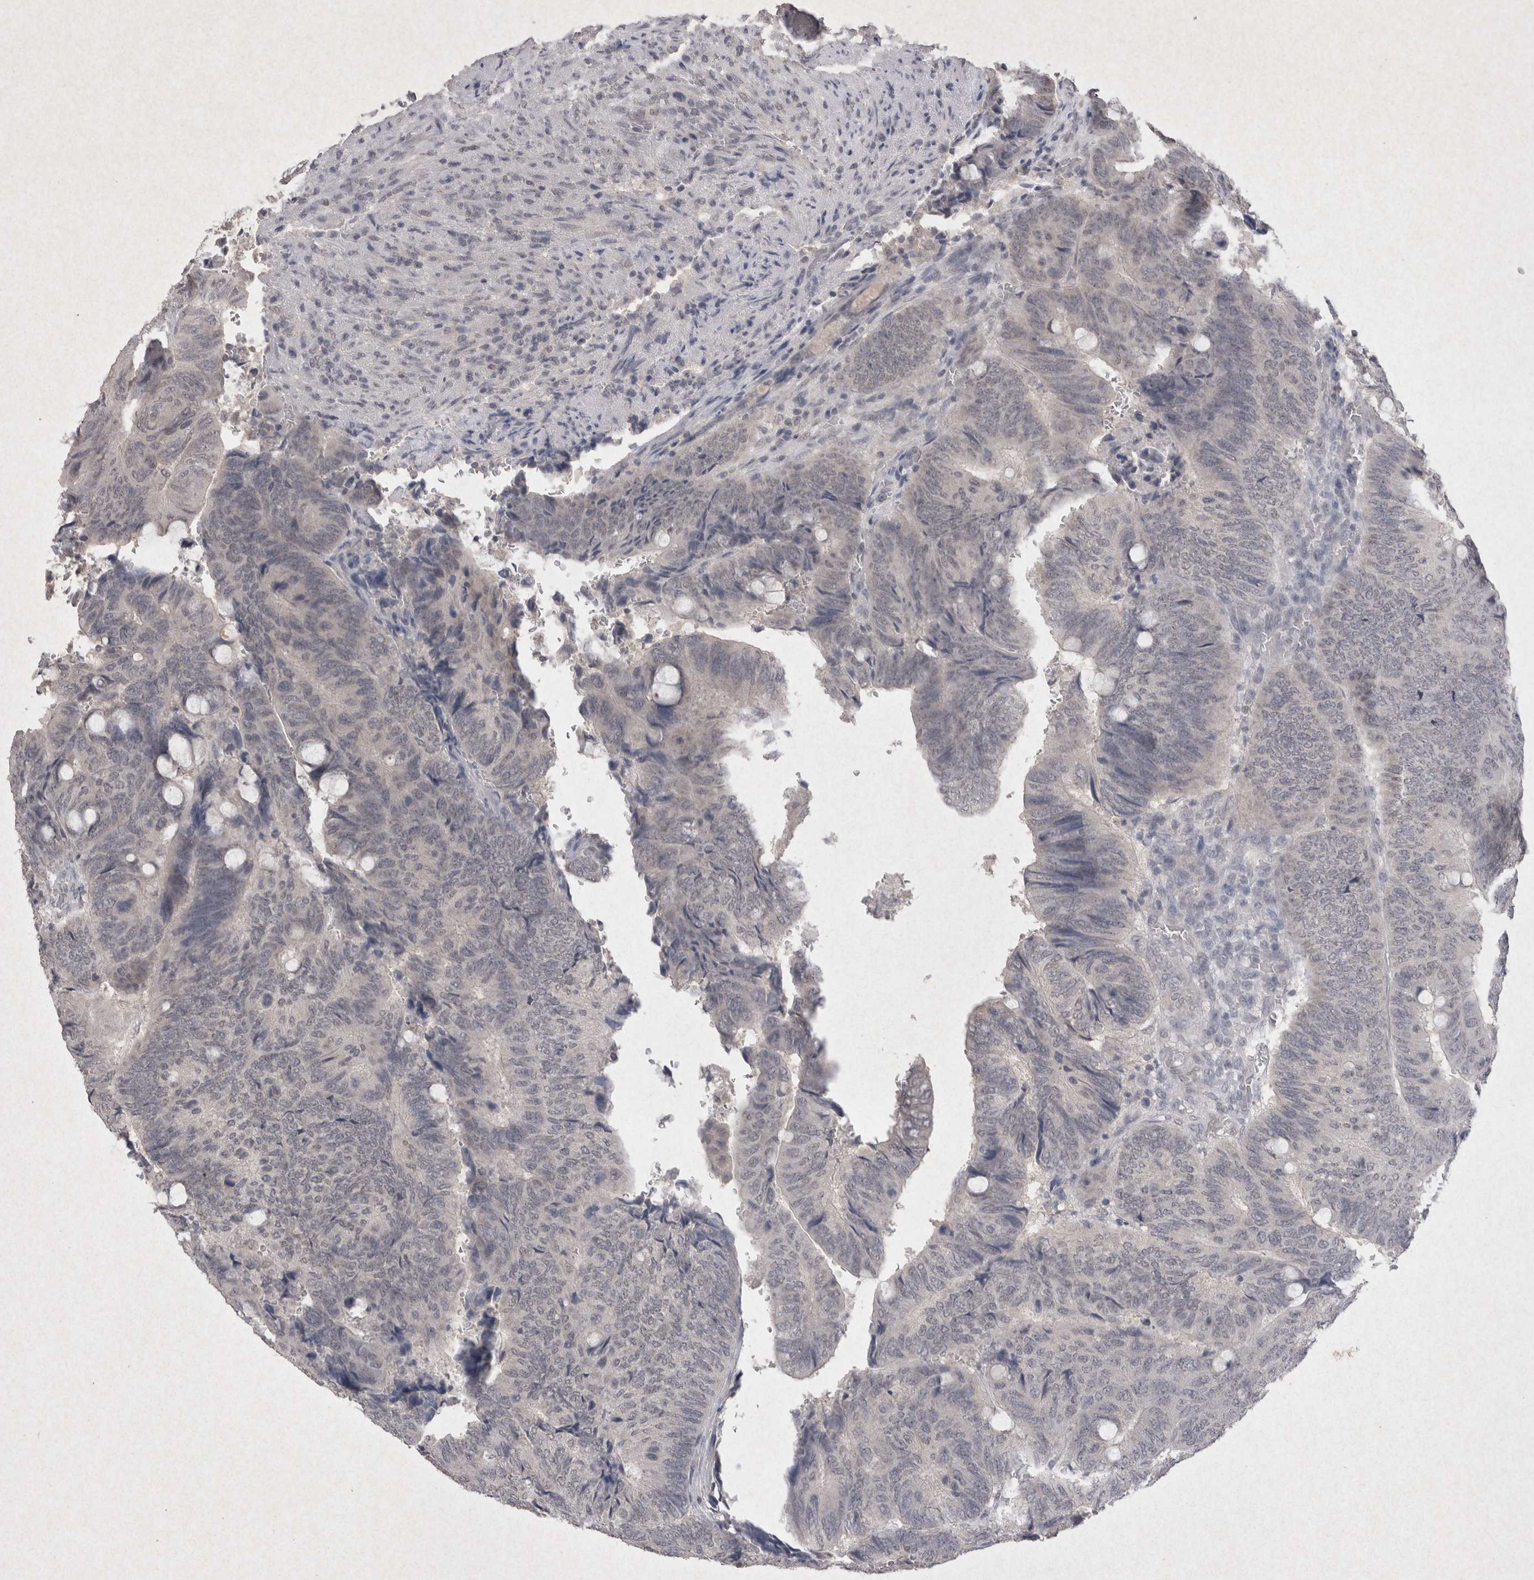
{"staining": {"intensity": "negative", "quantity": "none", "location": "none"}, "tissue": "colorectal cancer", "cell_type": "Tumor cells", "image_type": "cancer", "snomed": [{"axis": "morphology", "description": "Normal tissue, NOS"}, {"axis": "morphology", "description": "Adenocarcinoma, NOS"}, {"axis": "topography", "description": "Rectum"}, {"axis": "topography", "description": "Peripheral nerve tissue"}], "caption": "This is a photomicrograph of immunohistochemistry (IHC) staining of adenocarcinoma (colorectal), which shows no expression in tumor cells.", "gene": "LYVE1", "patient": {"sex": "male", "age": 92}}